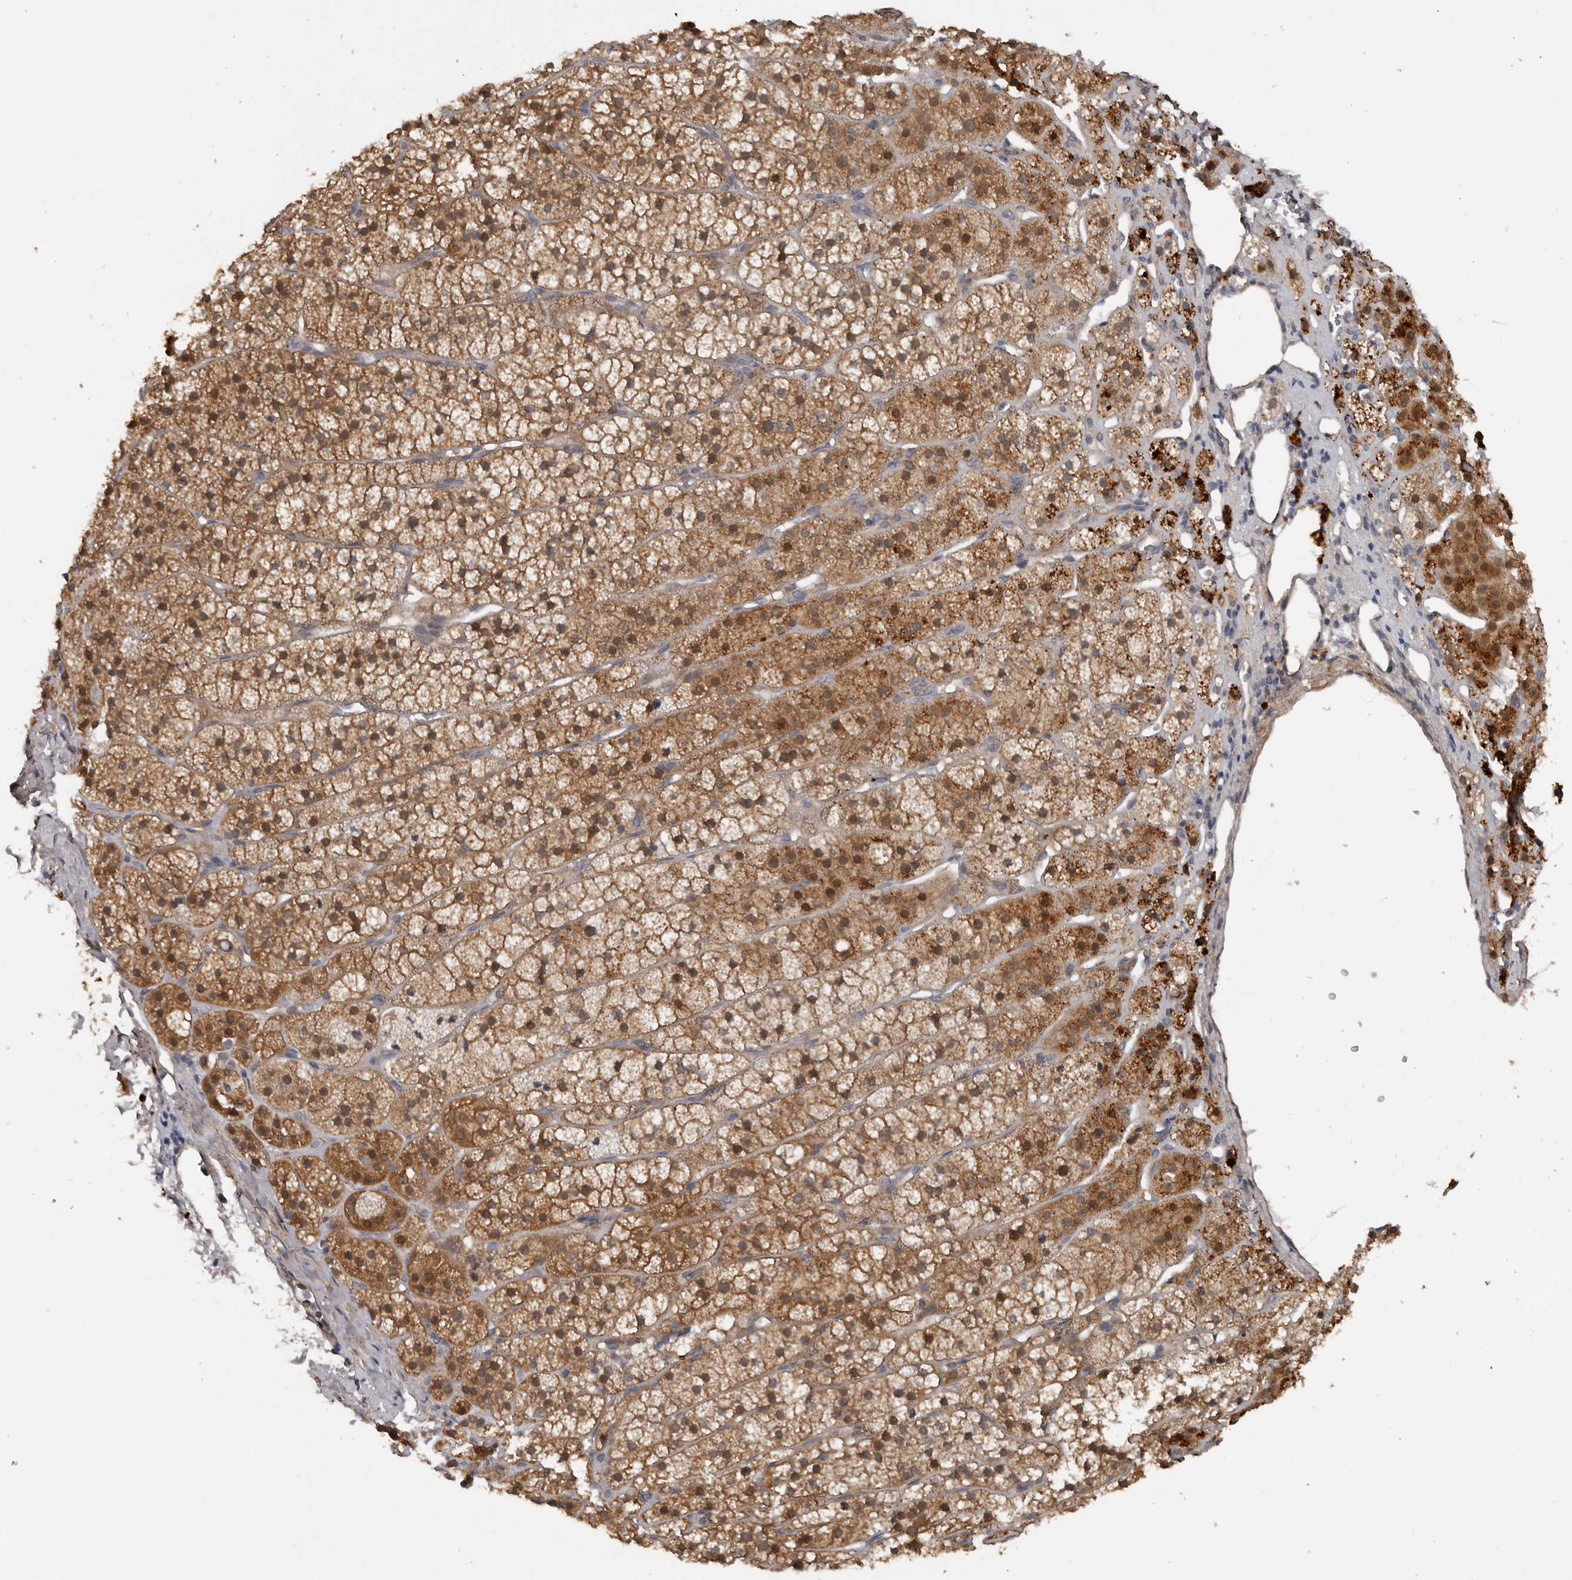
{"staining": {"intensity": "strong", "quantity": ">75%", "location": "cytoplasmic/membranous"}, "tissue": "adrenal gland", "cell_type": "Glandular cells", "image_type": "normal", "snomed": [{"axis": "morphology", "description": "Normal tissue, NOS"}, {"axis": "topography", "description": "Adrenal gland"}], "caption": "Immunohistochemistry image of benign adrenal gland: human adrenal gland stained using immunohistochemistry (IHC) reveals high levels of strong protein expression localized specifically in the cytoplasmic/membranous of glandular cells, appearing as a cytoplasmic/membranous brown color.", "gene": "DNAJB4", "patient": {"sex": "female", "age": 44}}